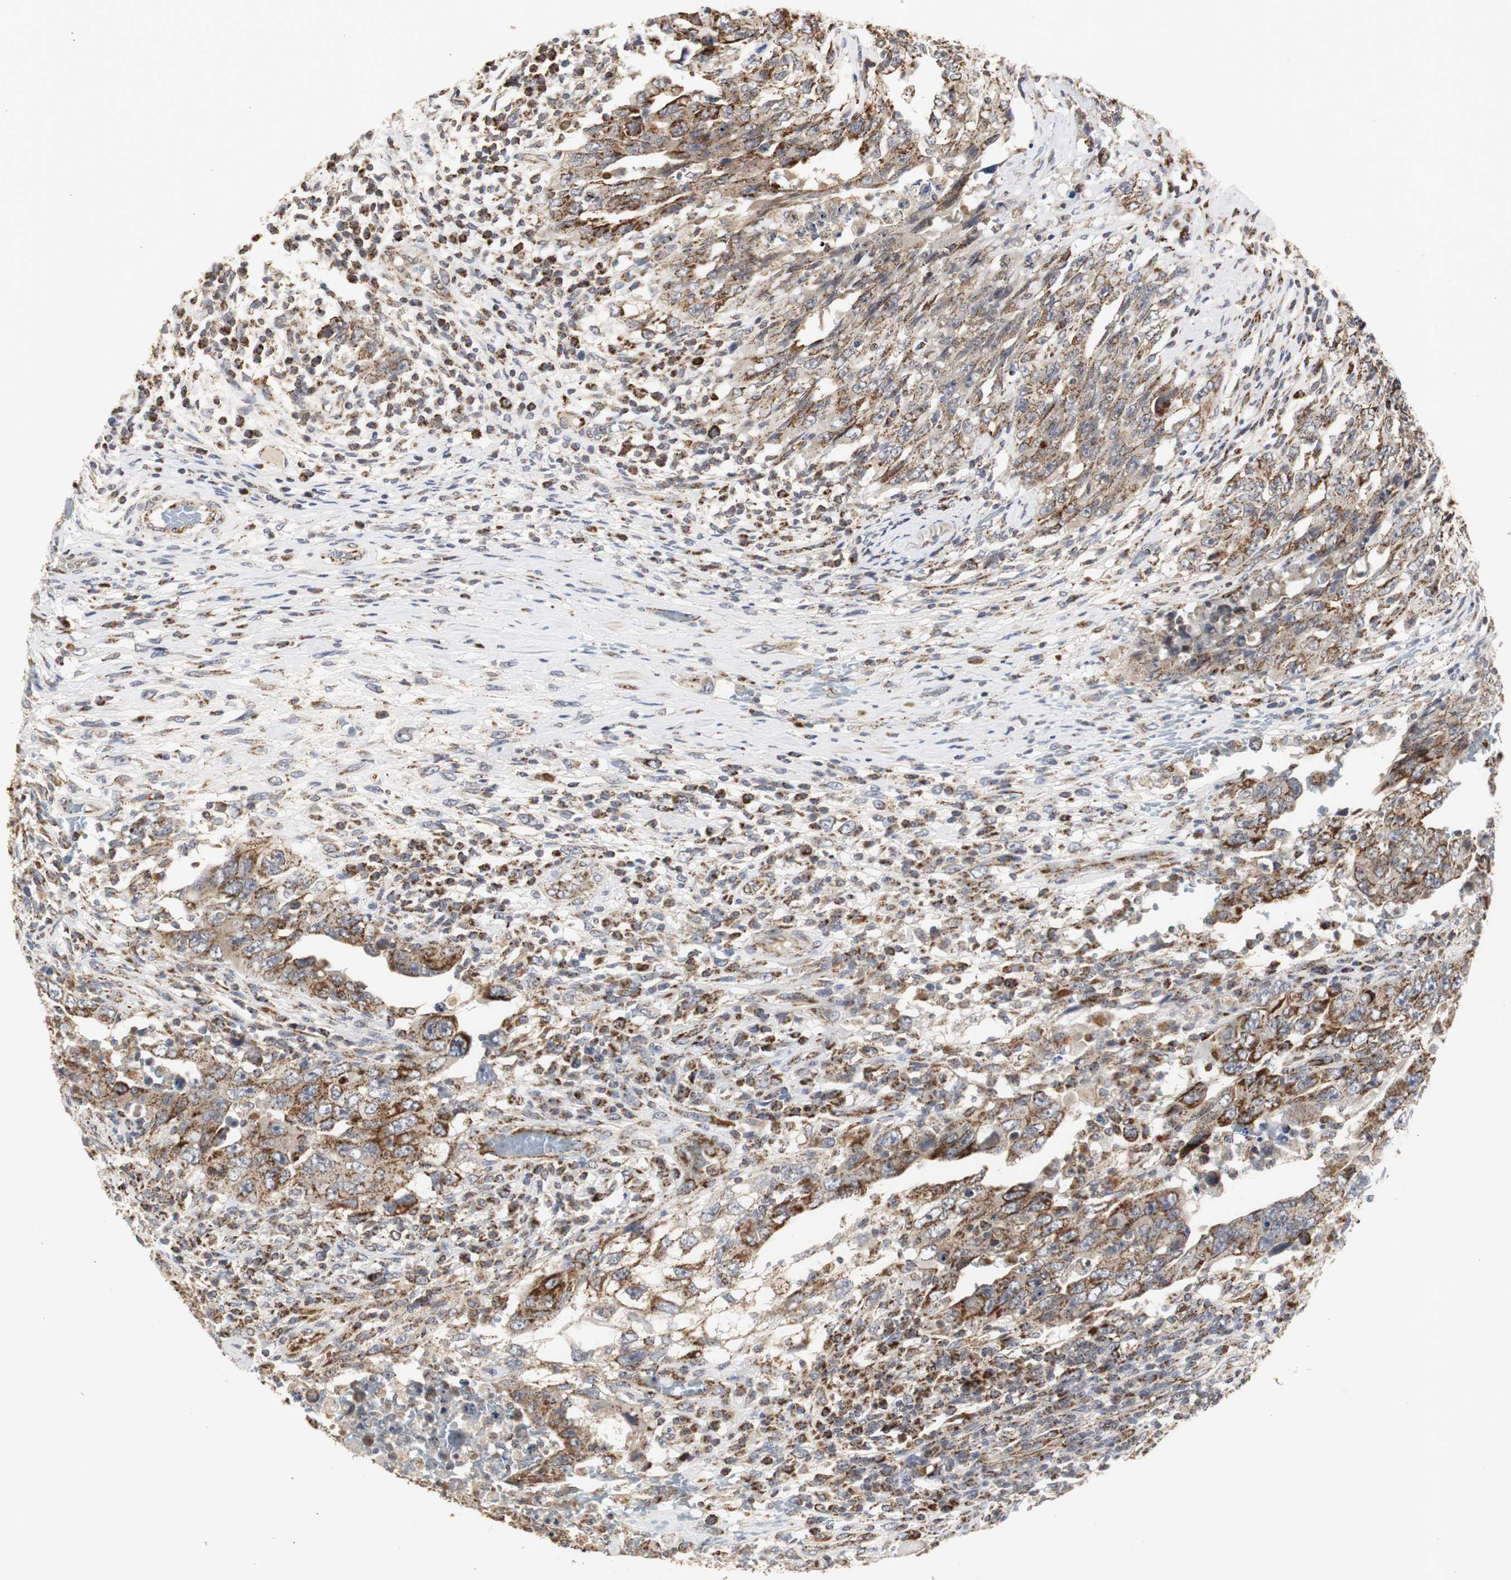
{"staining": {"intensity": "strong", "quantity": "25%-75%", "location": "cytoplasmic/membranous"}, "tissue": "testis cancer", "cell_type": "Tumor cells", "image_type": "cancer", "snomed": [{"axis": "morphology", "description": "Carcinoma, Embryonal, NOS"}, {"axis": "topography", "description": "Testis"}], "caption": "Tumor cells reveal strong cytoplasmic/membranous positivity in about 25%-75% of cells in testis cancer (embryonal carcinoma). (DAB (3,3'-diaminobenzidine) = brown stain, brightfield microscopy at high magnification).", "gene": "HSD17B10", "patient": {"sex": "male", "age": 26}}